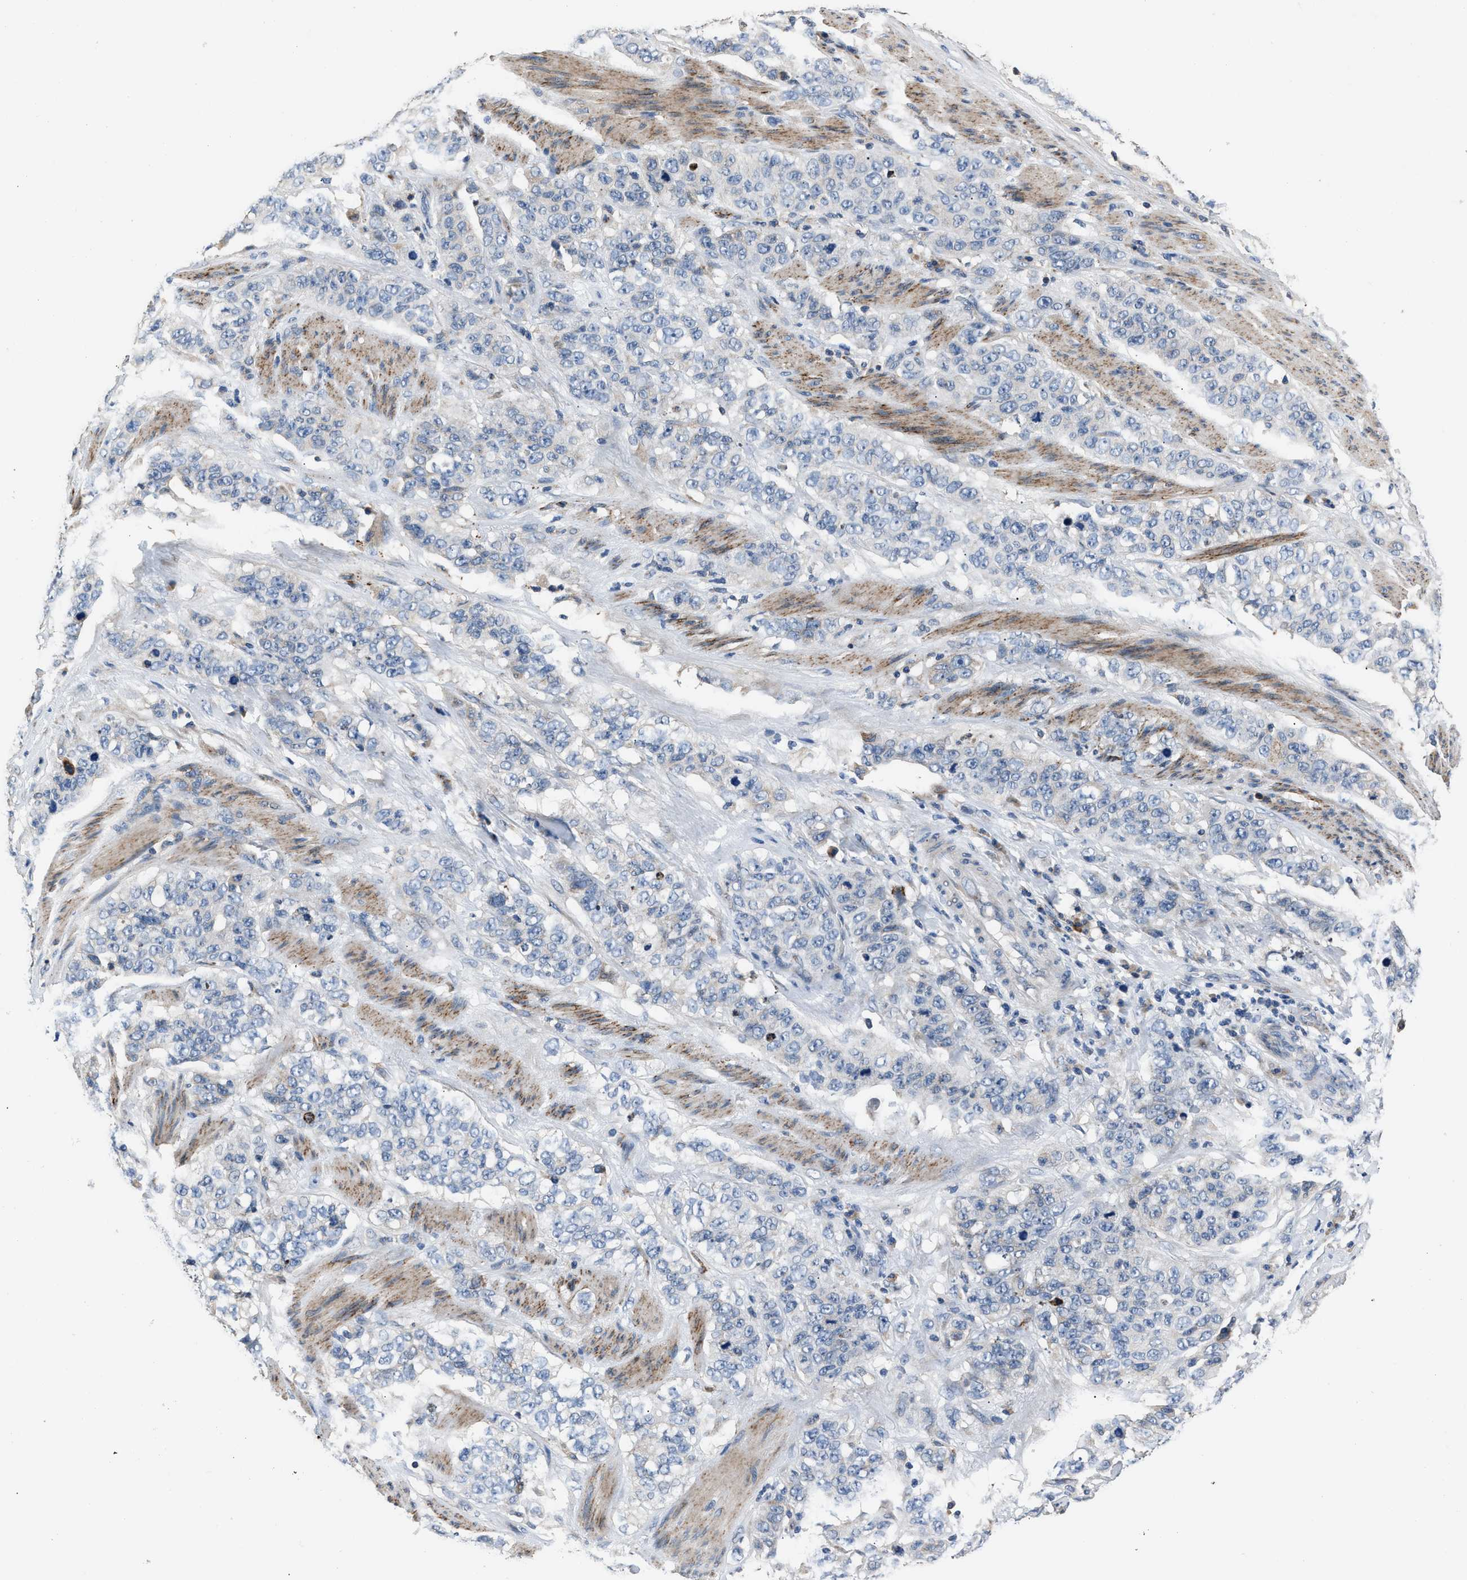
{"staining": {"intensity": "negative", "quantity": "none", "location": "none"}, "tissue": "stomach cancer", "cell_type": "Tumor cells", "image_type": "cancer", "snomed": [{"axis": "morphology", "description": "Adenocarcinoma, NOS"}, {"axis": "topography", "description": "Stomach"}], "caption": "Tumor cells are negative for brown protein staining in stomach cancer.", "gene": "DNAJC24", "patient": {"sex": "male", "age": 48}}